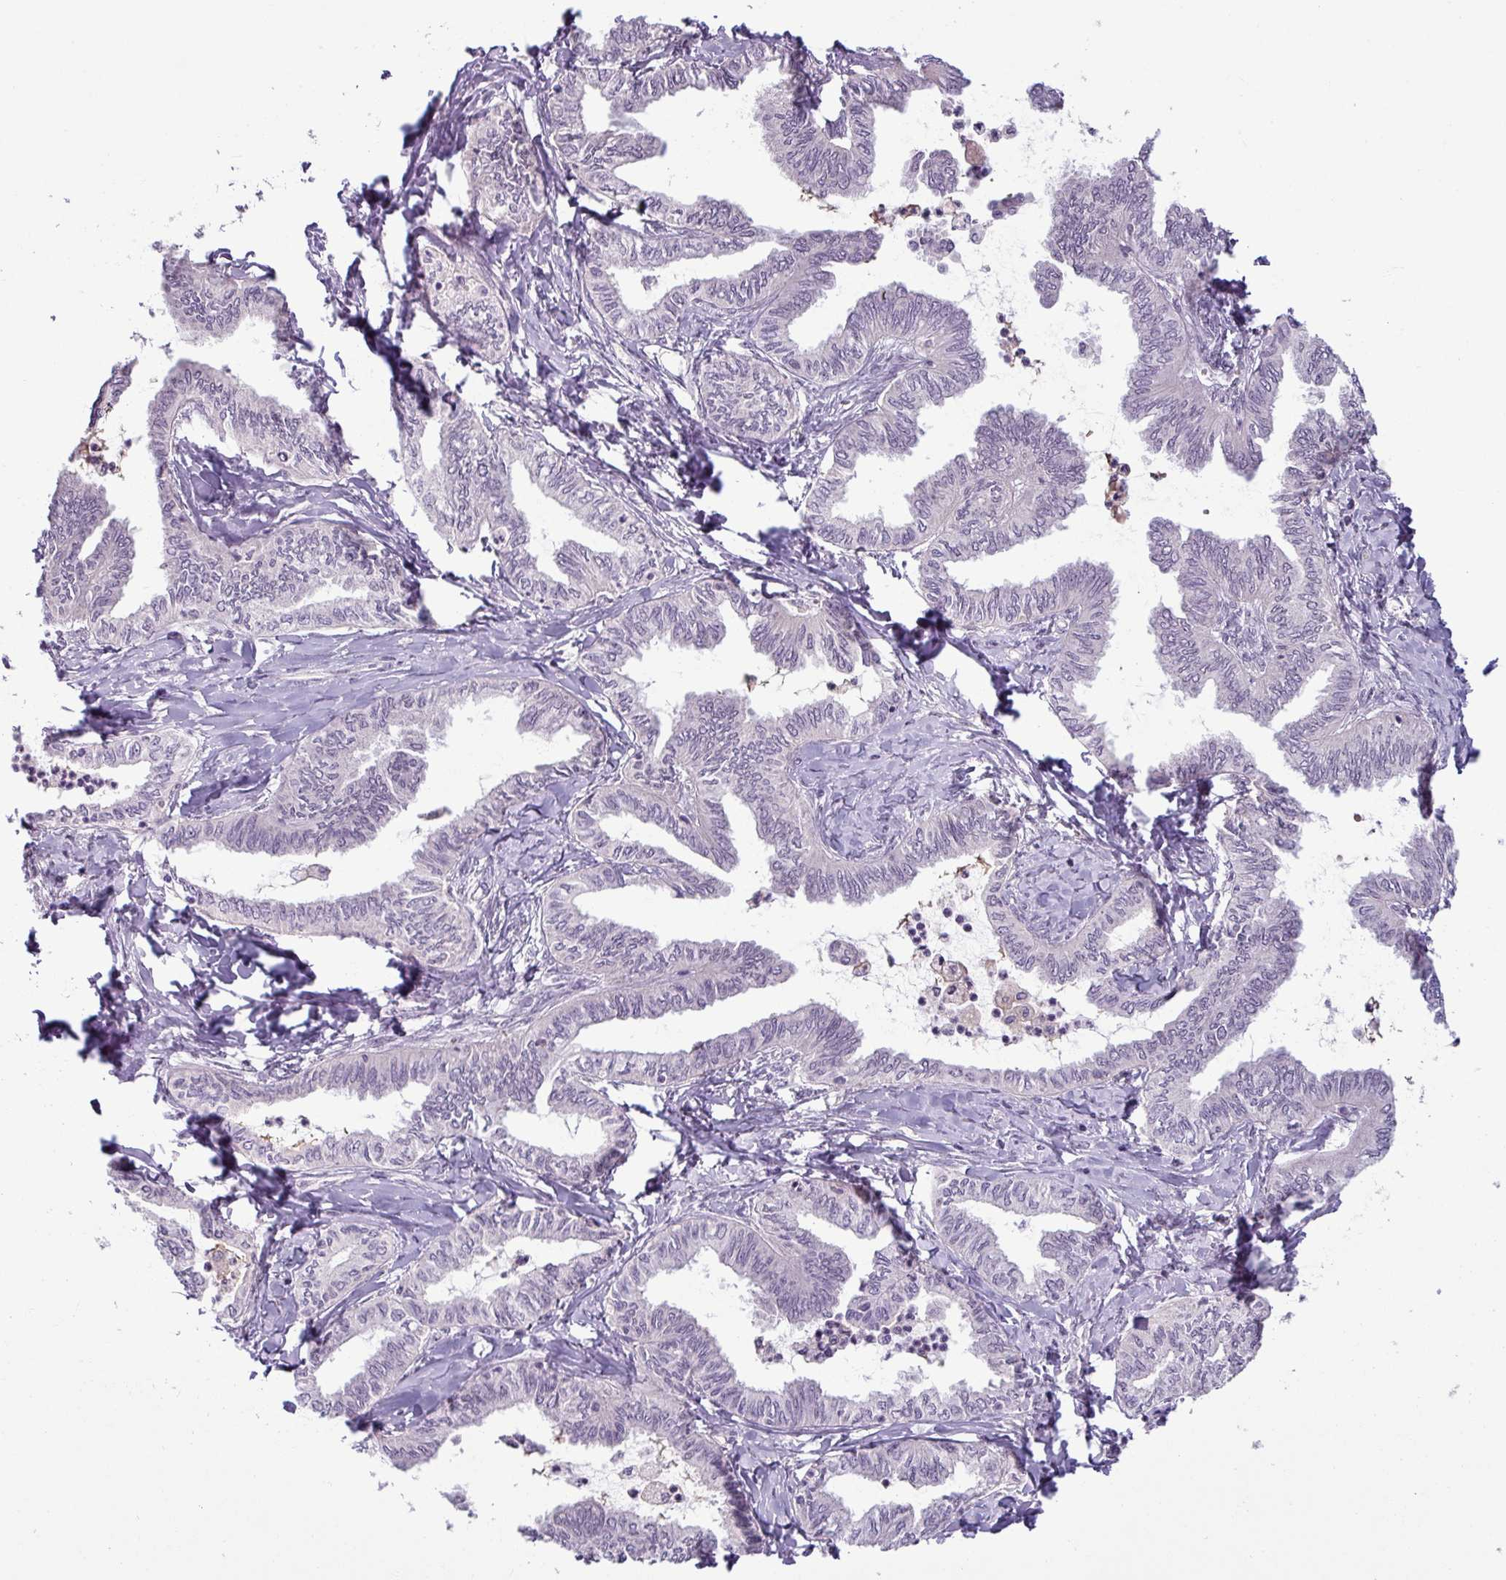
{"staining": {"intensity": "negative", "quantity": "none", "location": "none"}, "tissue": "ovarian cancer", "cell_type": "Tumor cells", "image_type": "cancer", "snomed": [{"axis": "morphology", "description": "Carcinoma, endometroid"}, {"axis": "topography", "description": "Ovary"}], "caption": "An immunohistochemistry photomicrograph of endometroid carcinoma (ovarian) is shown. There is no staining in tumor cells of endometroid carcinoma (ovarian).", "gene": "UVSSA", "patient": {"sex": "female", "age": 70}}